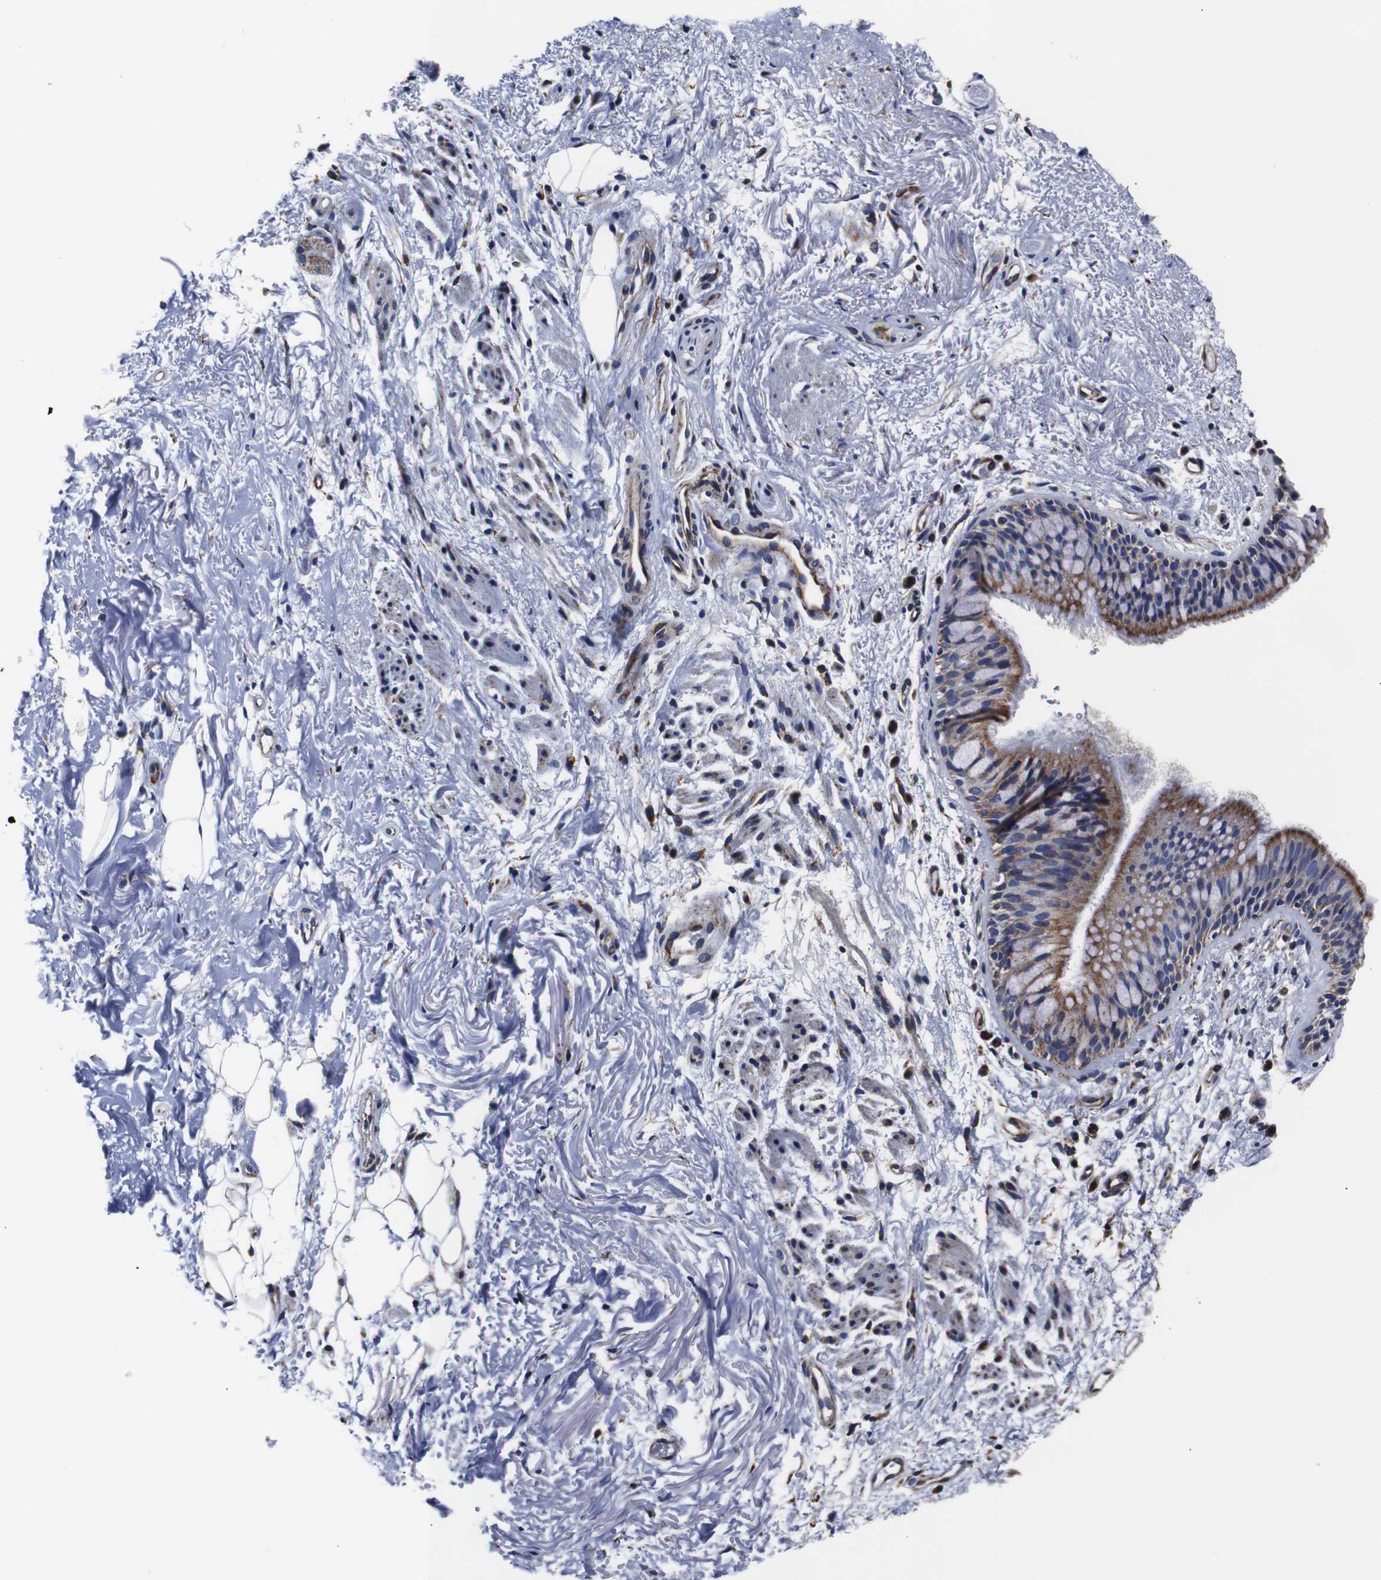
{"staining": {"intensity": "weak", "quantity": "25%-75%", "location": "cytoplasmic/membranous"}, "tissue": "adipose tissue", "cell_type": "Adipocytes", "image_type": "normal", "snomed": [{"axis": "morphology", "description": "Normal tissue, NOS"}, {"axis": "topography", "description": "Cartilage tissue"}, {"axis": "topography", "description": "Bronchus"}], "caption": "About 25%-75% of adipocytes in unremarkable adipose tissue reveal weak cytoplasmic/membranous protein expression as visualized by brown immunohistochemical staining.", "gene": "FKBP9", "patient": {"sex": "female", "age": 73}}